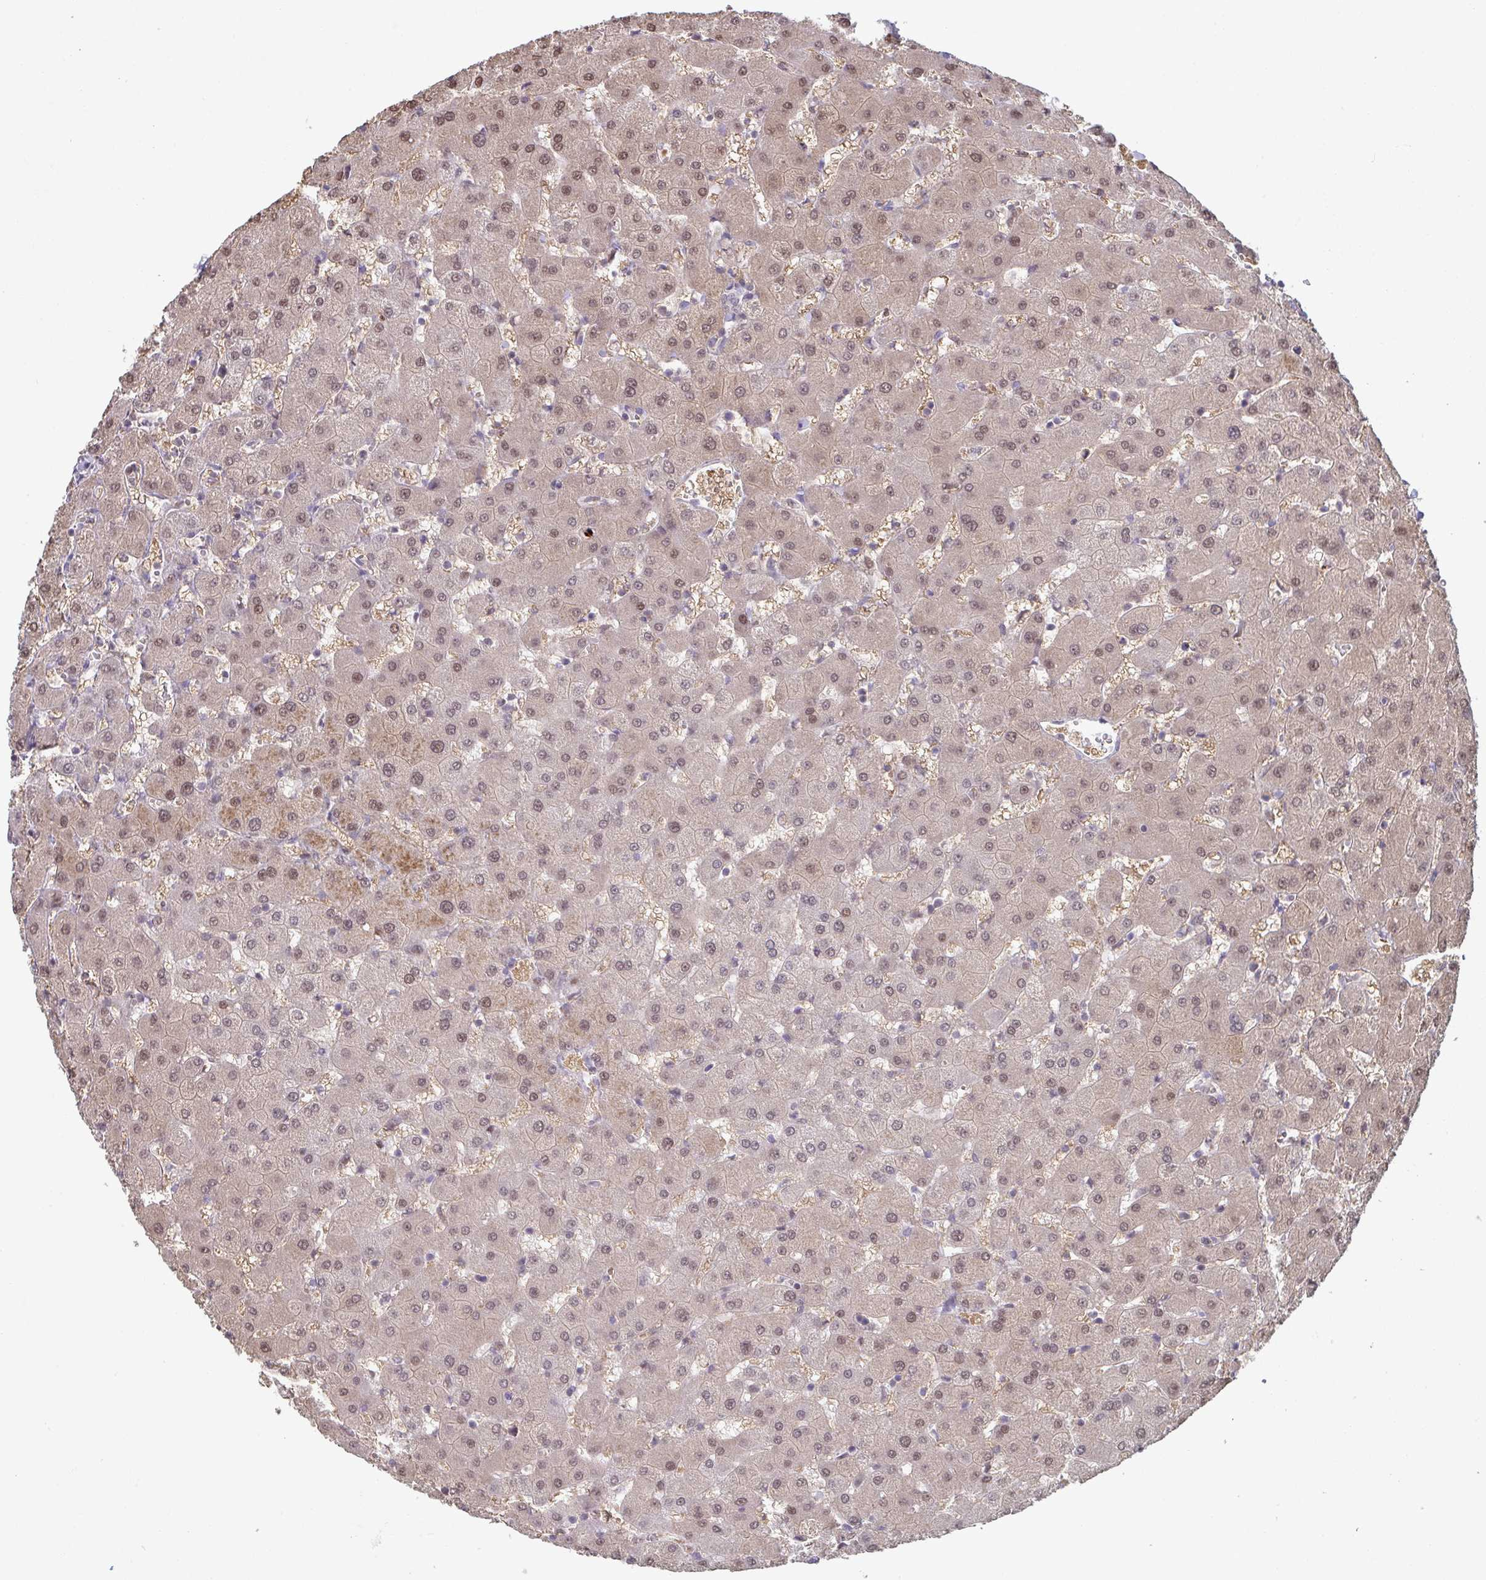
{"staining": {"intensity": "weak", "quantity": ">75%", "location": "nuclear"}, "tissue": "liver", "cell_type": "Cholangiocytes", "image_type": "normal", "snomed": [{"axis": "morphology", "description": "Normal tissue, NOS"}, {"axis": "topography", "description": "Liver"}], "caption": "Liver stained with a brown dye displays weak nuclear positive expression in approximately >75% of cholangiocytes.", "gene": "ACD", "patient": {"sex": "female", "age": 63}}